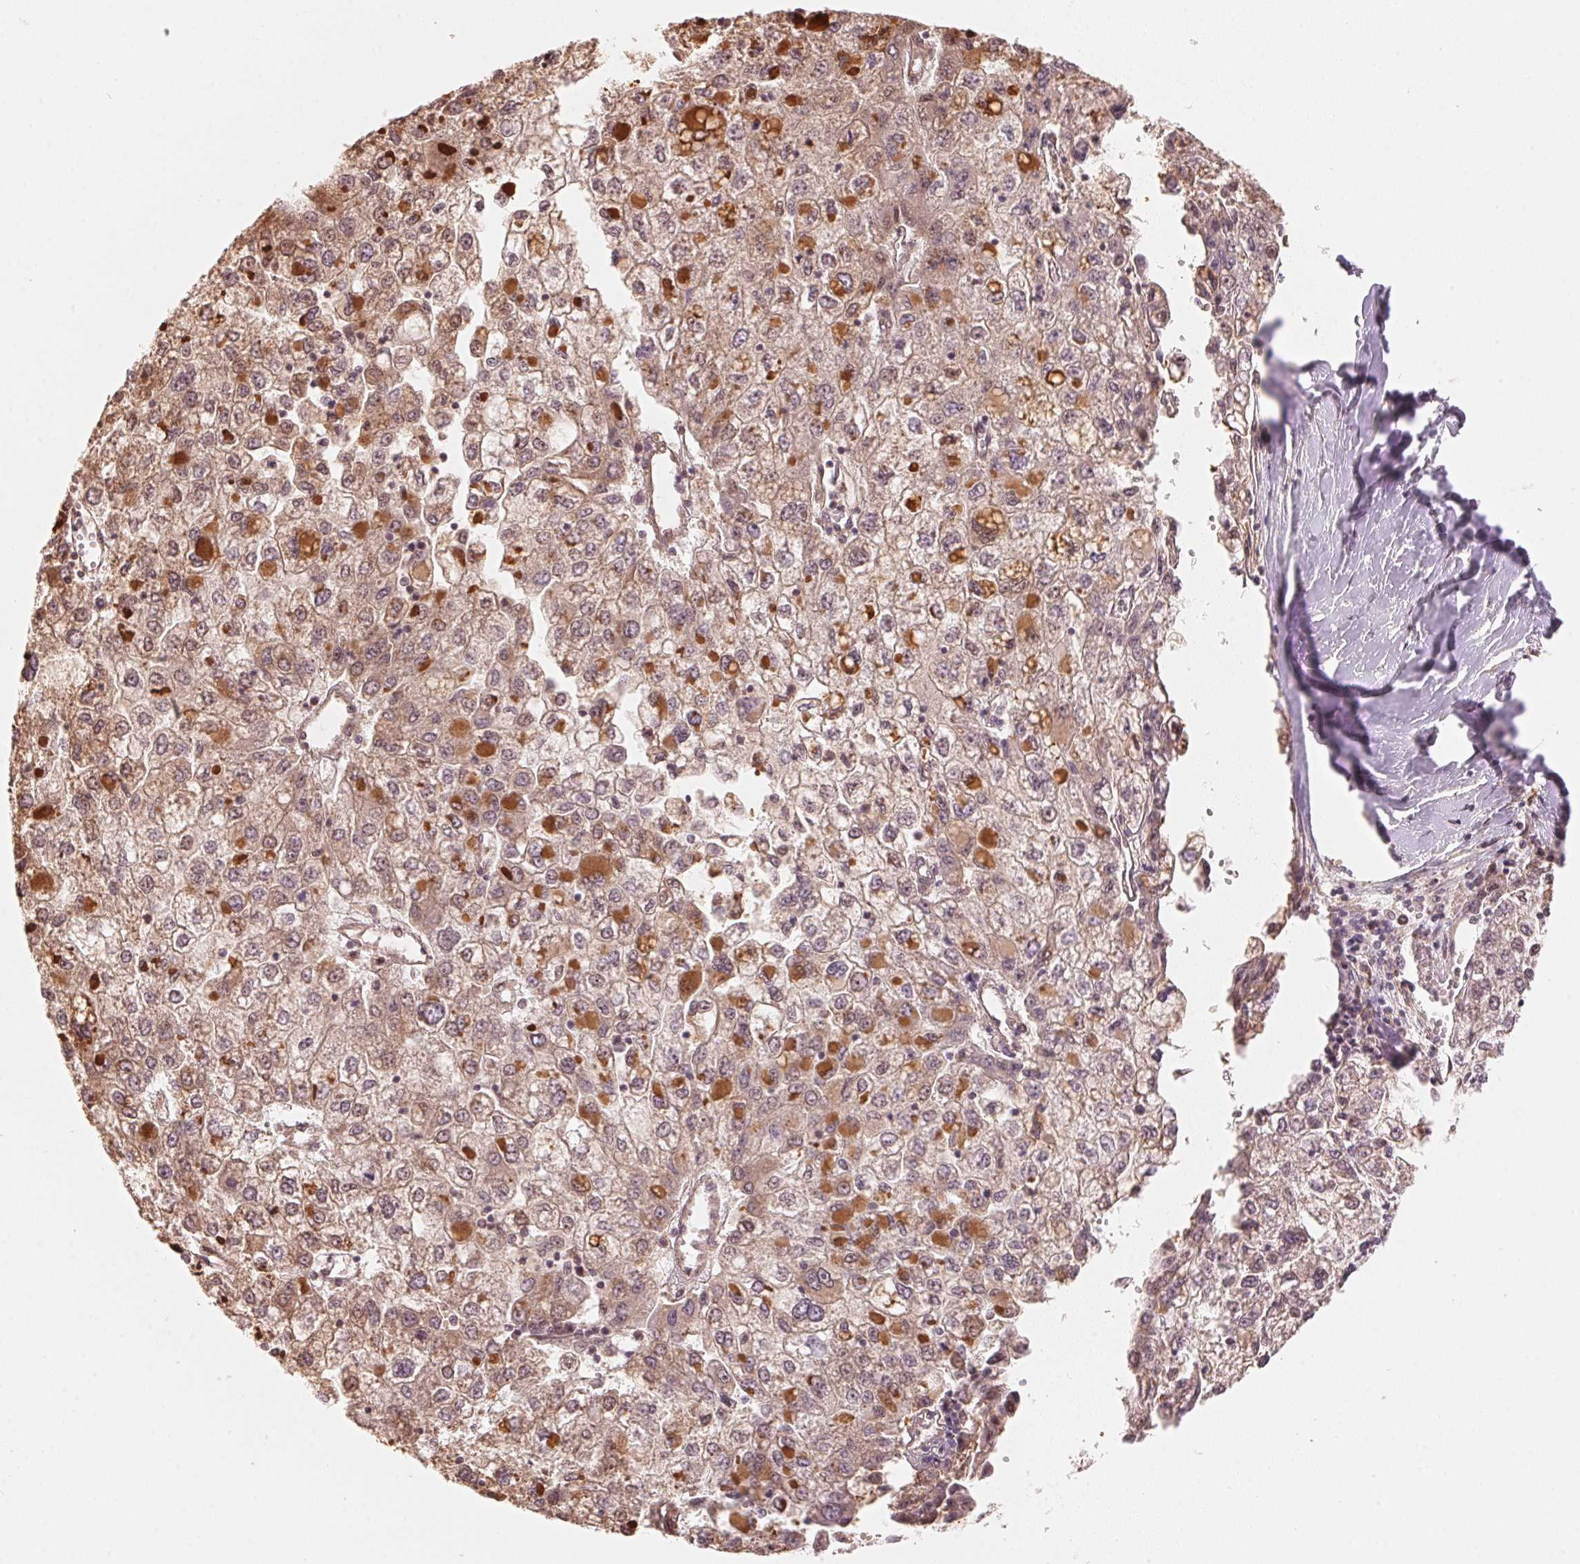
{"staining": {"intensity": "weak", "quantity": ">75%", "location": "cytoplasmic/membranous"}, "tissue": "liver cancer", "cell_type": "Tumor cells", "image_type": "cancer", "snomed": [{"axis": "morphology", "description": "Carcinoma, Hepatocellular, NOS"}, {"axis": "topography", "description": "Liver"}], "caption": "This is an image of IHC staining of liver cancer, which shows weak expression in the cytoplasmic/membranous of tumor cells.", "gene": "PRKN", "patient": {"sex": "male", "age": 40}}